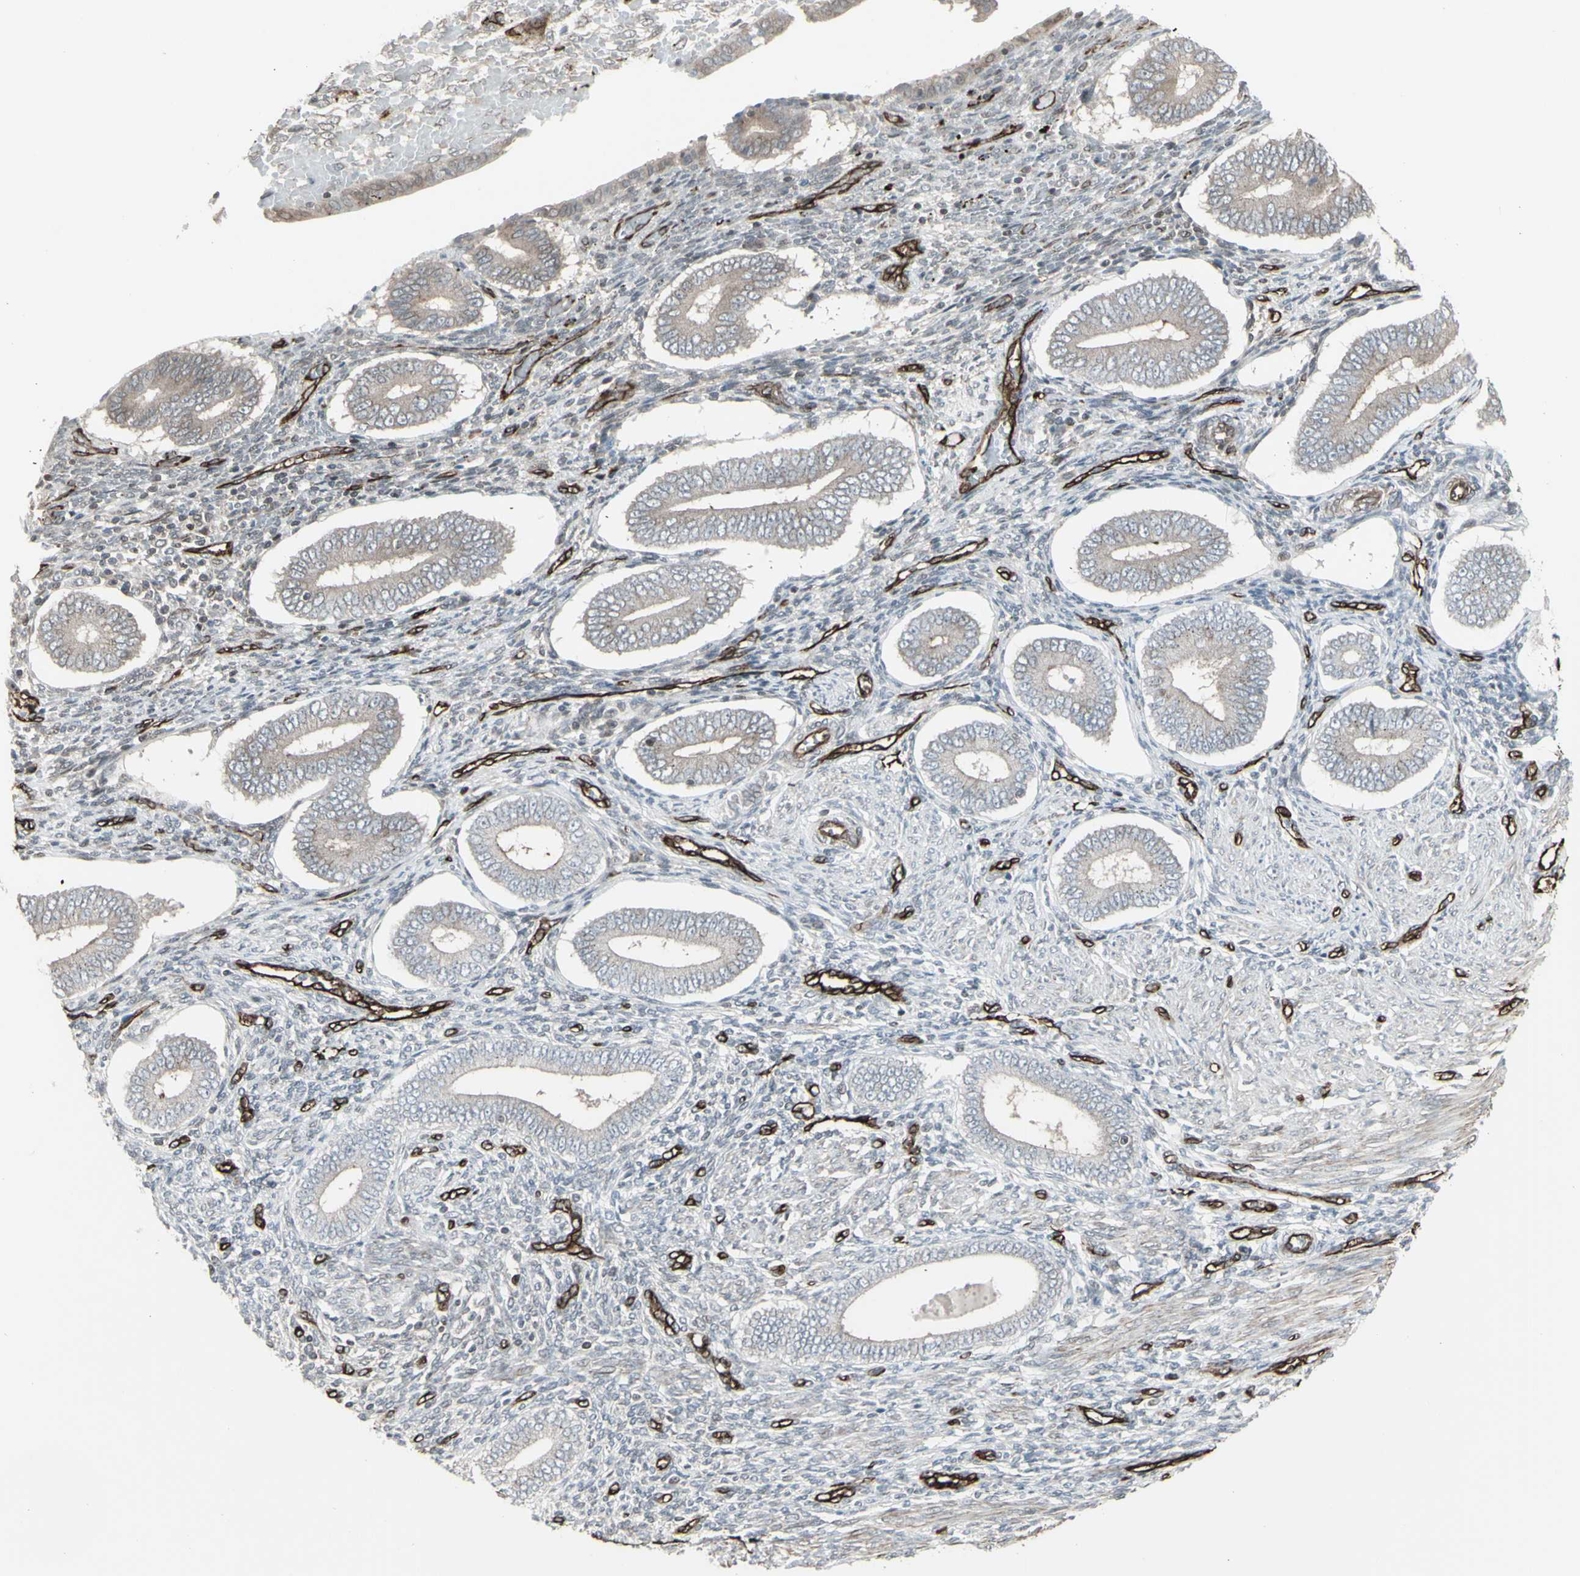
{"staining": {"intensity": "negative", "quantity": "none", "location": "none"}, "tissue": "endometrium", "cell_type": "Cells in endometrial stroma", "image_type": "normal", "snomed": [{"axis": "morphology", "description": "Normal tissue, NOS"}, {"axis": "topography", "description": "Endometrium"}], "caption": "Immunohistochemistry (IHC) of unremarkable endometrium reveals no staining in cells in endometrial stroma. The staining is performed using DAB (3,3'-diaminobenzidine) brown chromogen with nuclei counter-stained in using hematoxylin.", "gene": "DTX3L", "patient": {"sex": "female", "age": 42}}